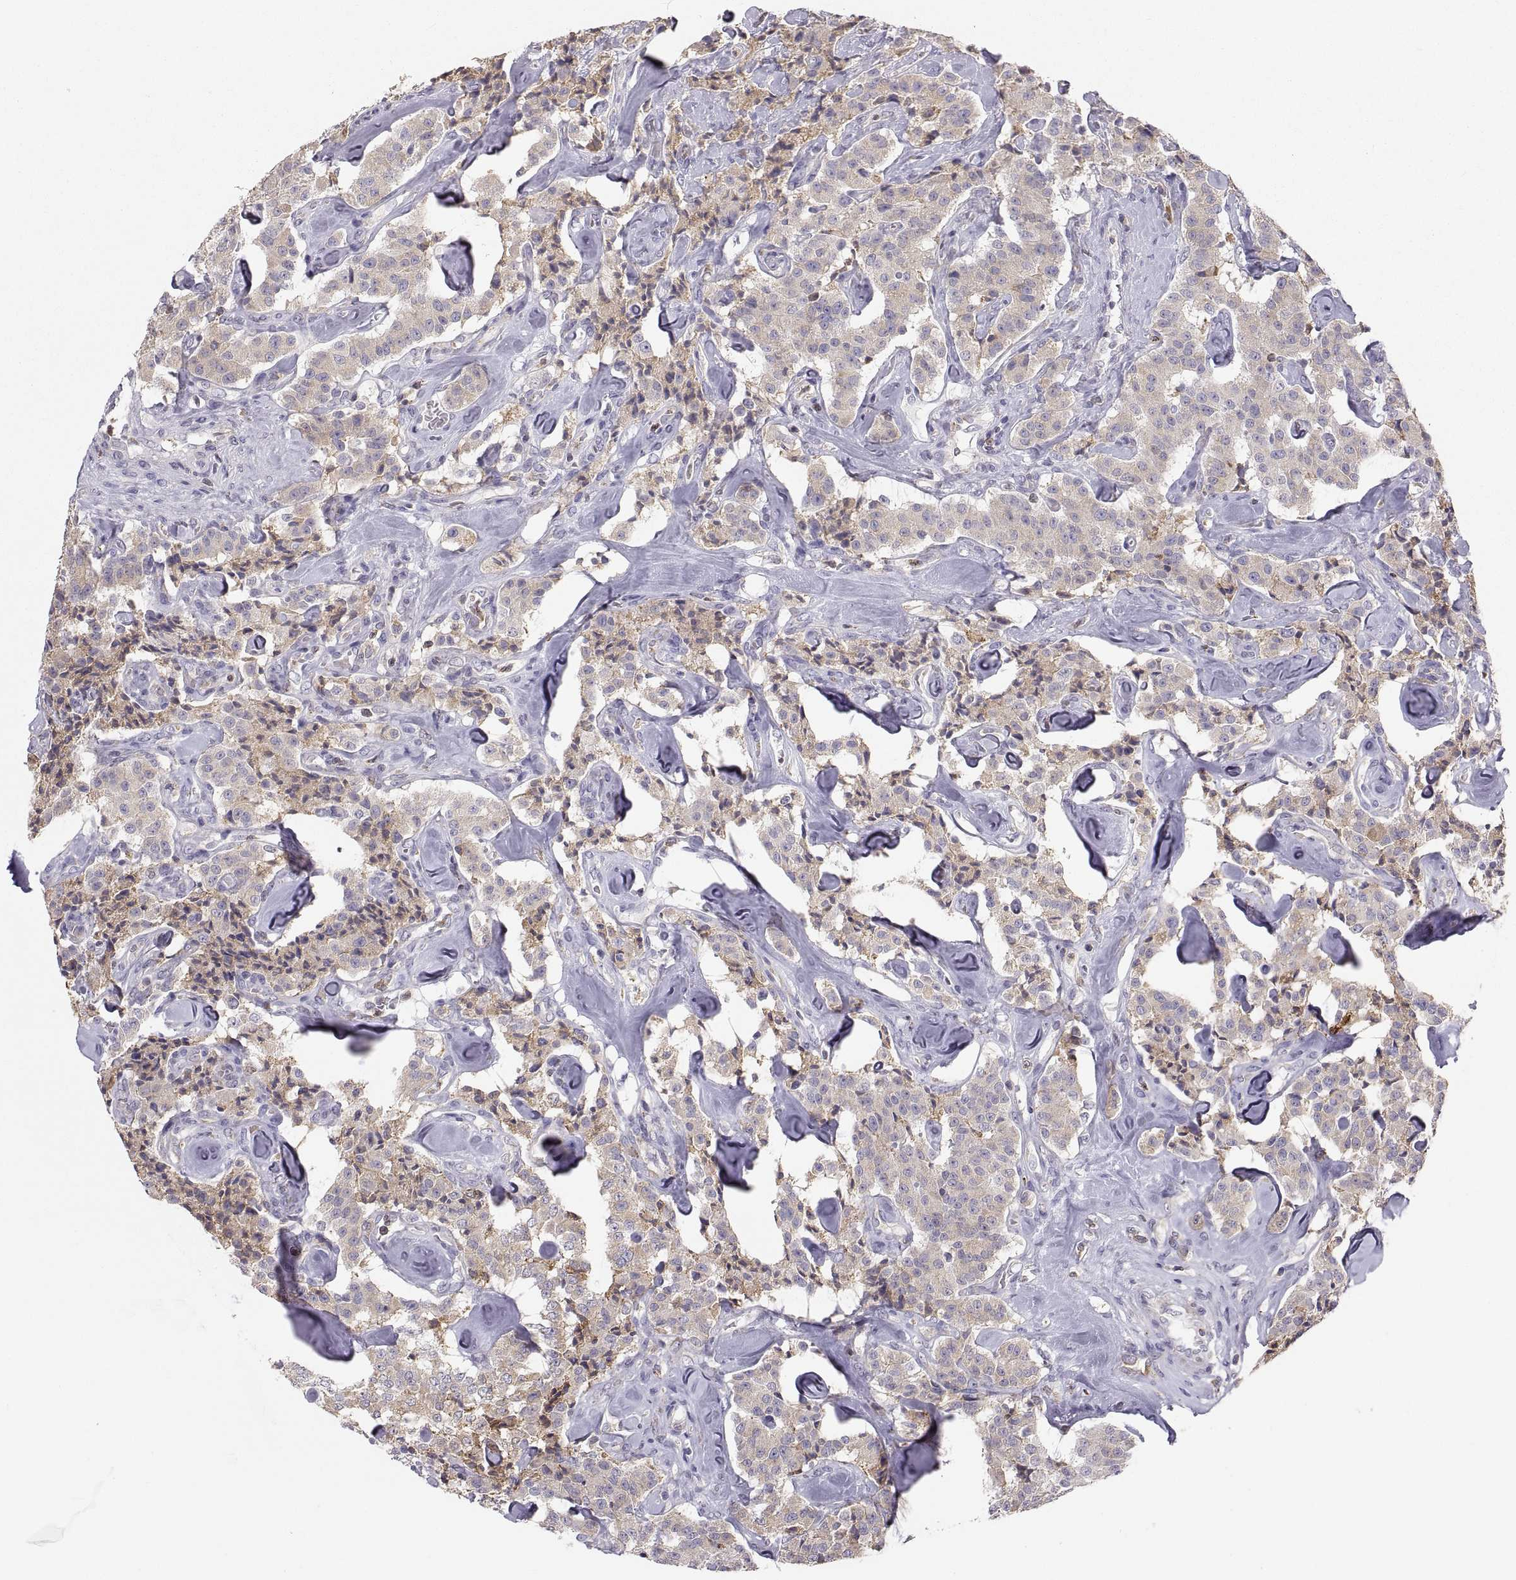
{"staining": {"intensity": "weak", "quantity": ">75%", "location": "cytoplasmic/membranous"}, "tissue": "carcinoid", "cell_type": "Tumor cells", "image_type": "cancer", "snomed": [{"axis": "morphology", "description": "Carcinoid, malignant, NOS"}, {"axis": "topography", "description": "Pancreas"}], "caption": "This histopathology image shows carcinoid stained with immunohistochemistry to label a protein in brown. The cytoplasmic/membranous of tumor cells show weak positivity for the protein. Nuclei are counter-stained blue.", "gene": "ERO1A", "patient": {"sex": "male", "age": 41}}